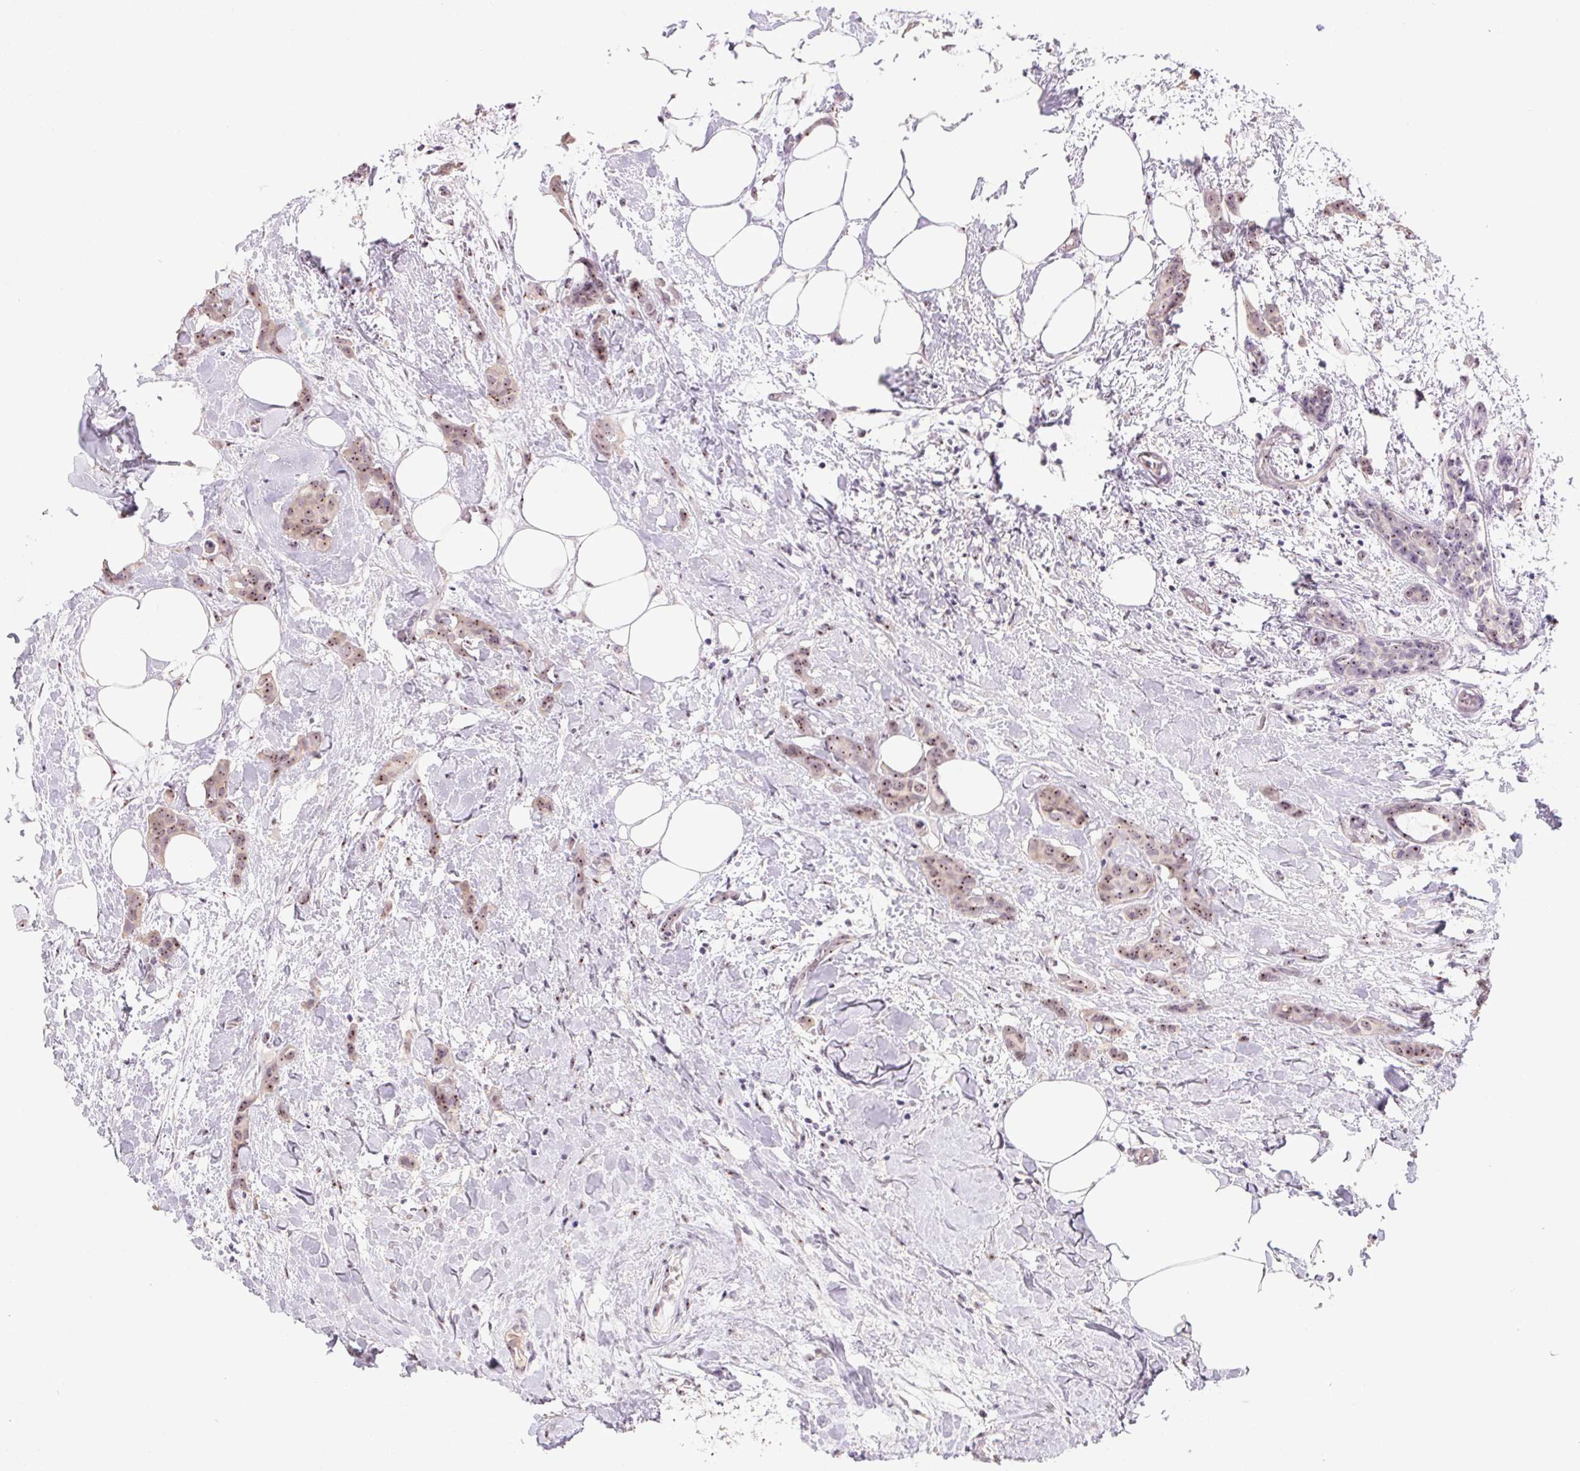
{"staining": {"intensity": "weak", "quantity": ">75%", "location": "nuclear"}, "tissue": "breast cancer", "cell_type": "Tumor cells", "image_type": "cancer", "snomed": [{"axis": "morphology", "description": "Duct carcinoma"}, {"axis": "topography", "description": "Breast"}], "caption": "Invasive ductal carcinoma (breast) stained with DAB (3,3'-diaminobenzidine) immunohistochemistry (IHC) exhibits low levels of weak nuclear positivity in about >75% of tumor cells. (brown staining indicates protein expression, while blue staining denotes nuclei).", "gene": "BATF2", "patient": {"sex": "female", "age": 62}}